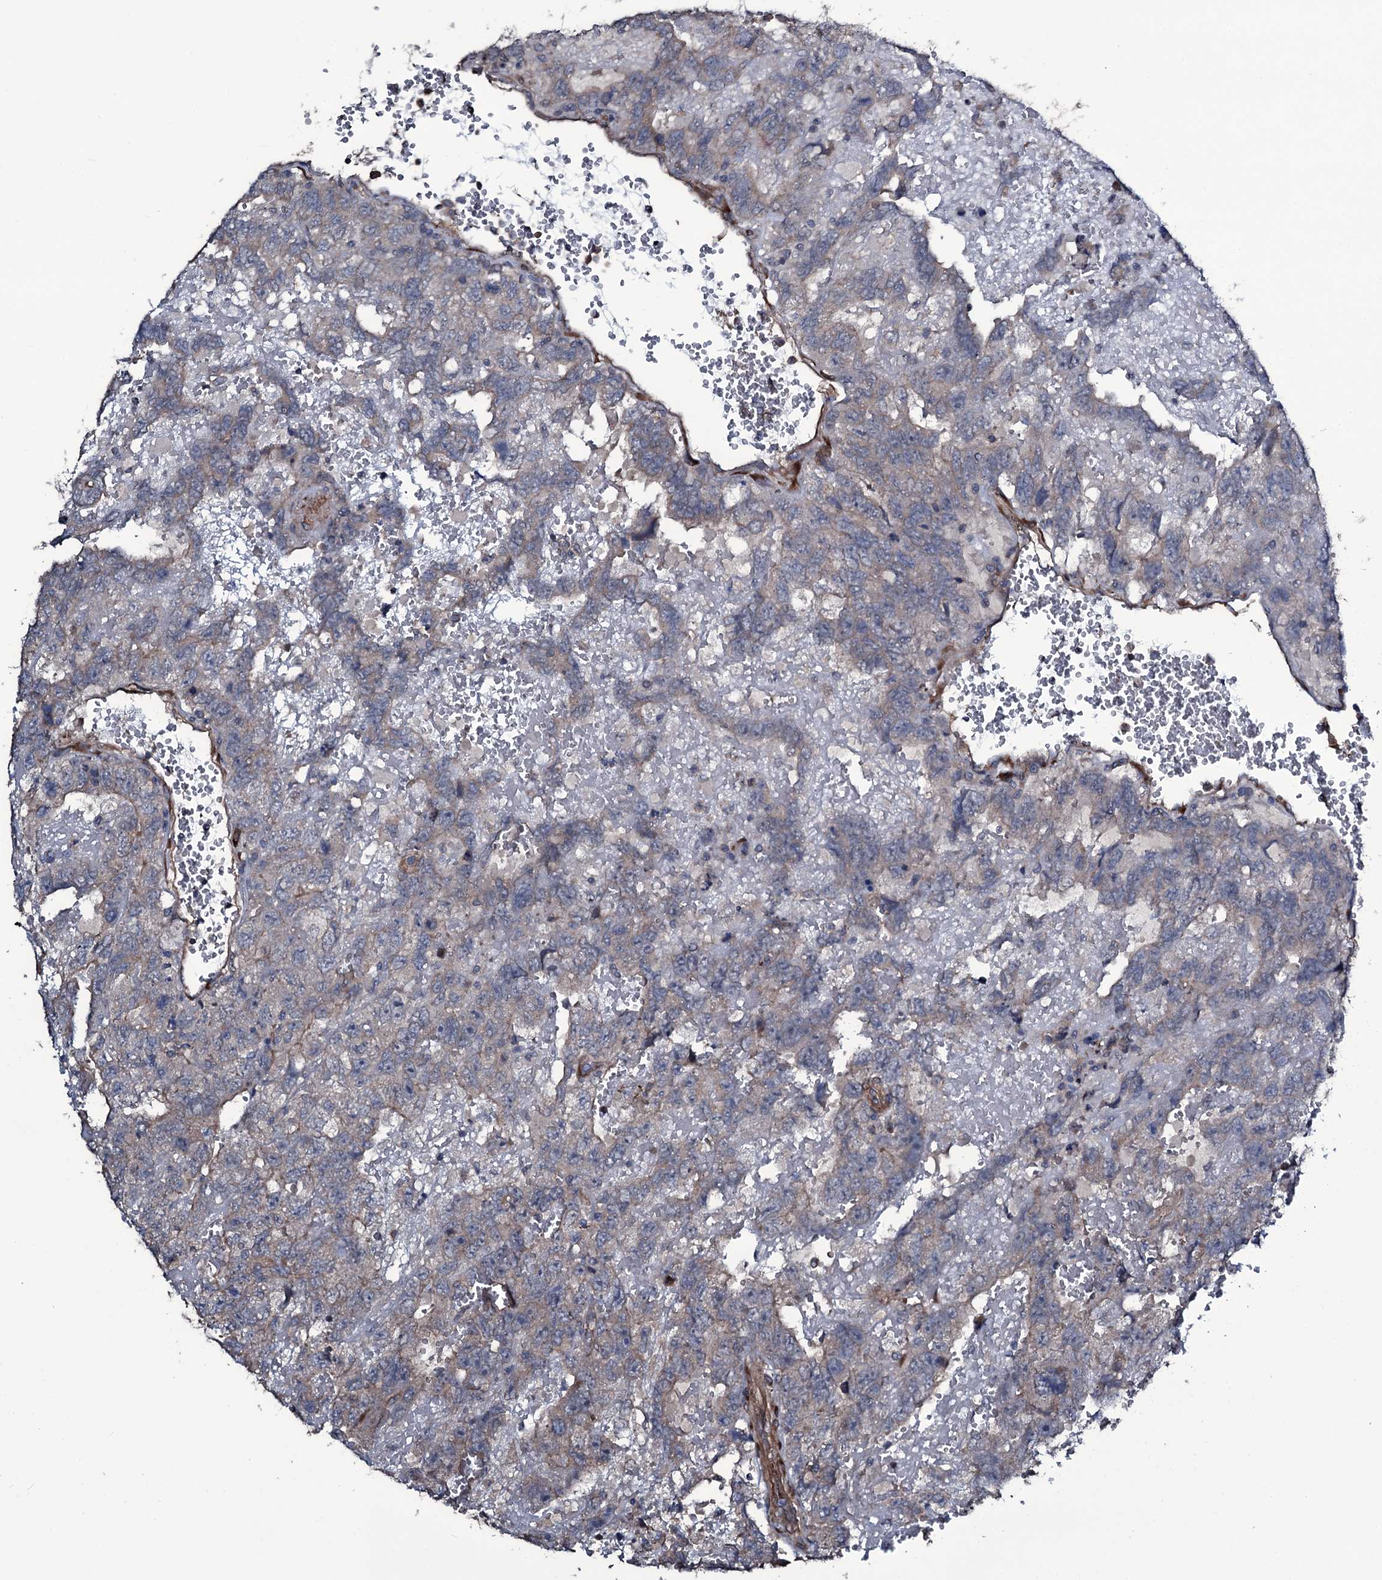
{"staining": {"intensity": "weak", "quantity": "<25%", "location": "cytoplasmic/membranous"}, "tissue": "testis cancer", "cell_type": "Tumor cells", "image_type": "cancer", "snomed": [{"axis": "morphology", "description": "Carcinoma, Embryonal, NOS"}, {"axis": "topography", "description": "Testis"}], "caption": "A histopathology image of testis embryonal carcinoma stained for a protein displays no brown staining in tumor cells.", "gene": "WIPF3", "patient": {"sex": "male", "age": 45}}